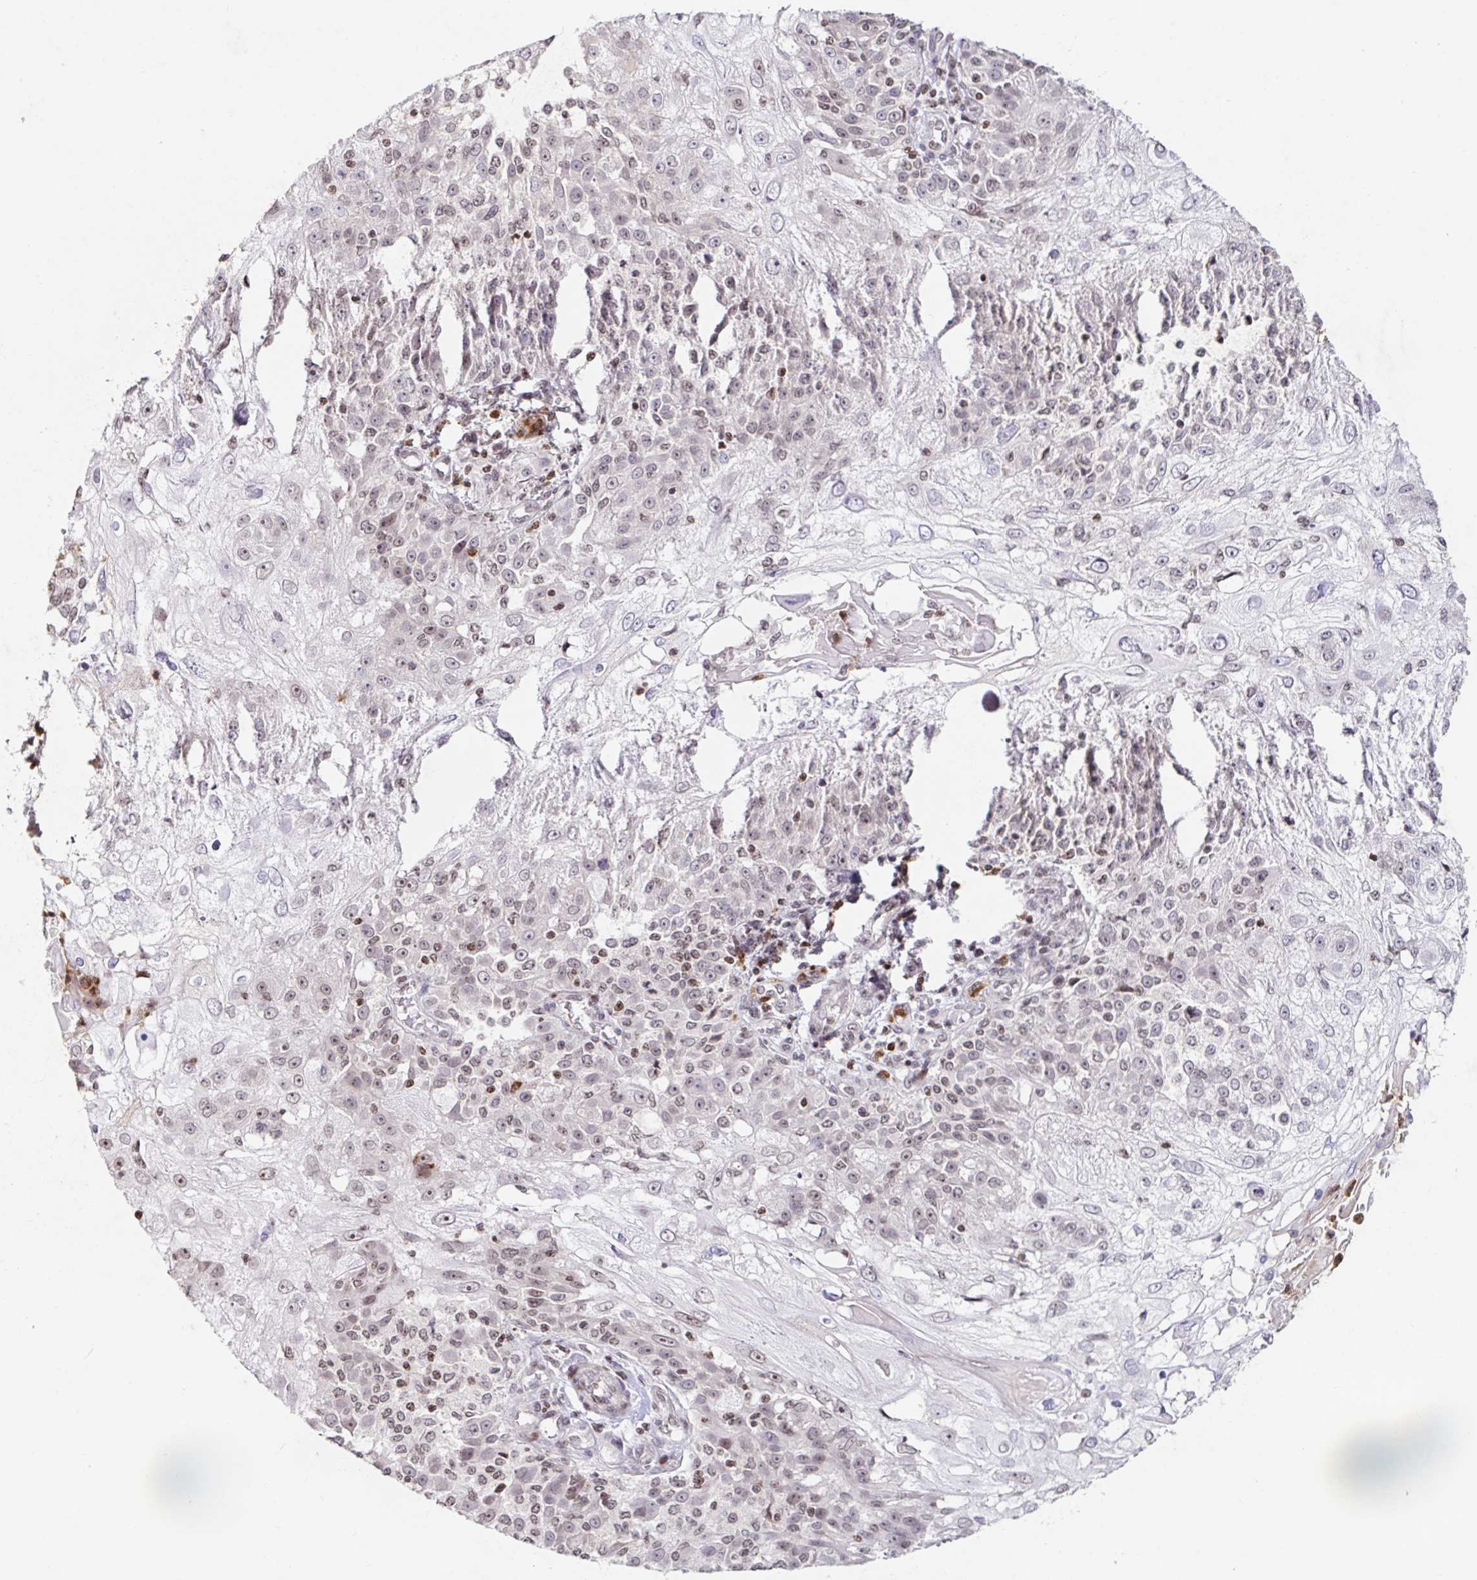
{"staining": {"intensity": "weak", "quantity": "25%-75%", "location": "nuclear"}, "tissue": "skin cancer", "cell_type": "Tumor cells", "image_type": "cancer", "snomed": [{"axis": "morphology", "description": "Normal tissue, NOS"}, {"axis": "morphology", "description": "Squamous cell carcinoma, NOS"}, {"axis": "topography", "description": "Skin"}], "caption": "Immunohistochemical staining of human skin cancer (squamous cell carcinoma) exhibits weak nuclear protein positivity in approximately 25%-75% of tumor cells.", "gene": "C19orf53", "patient": {"sex": "female", "age": 83}}